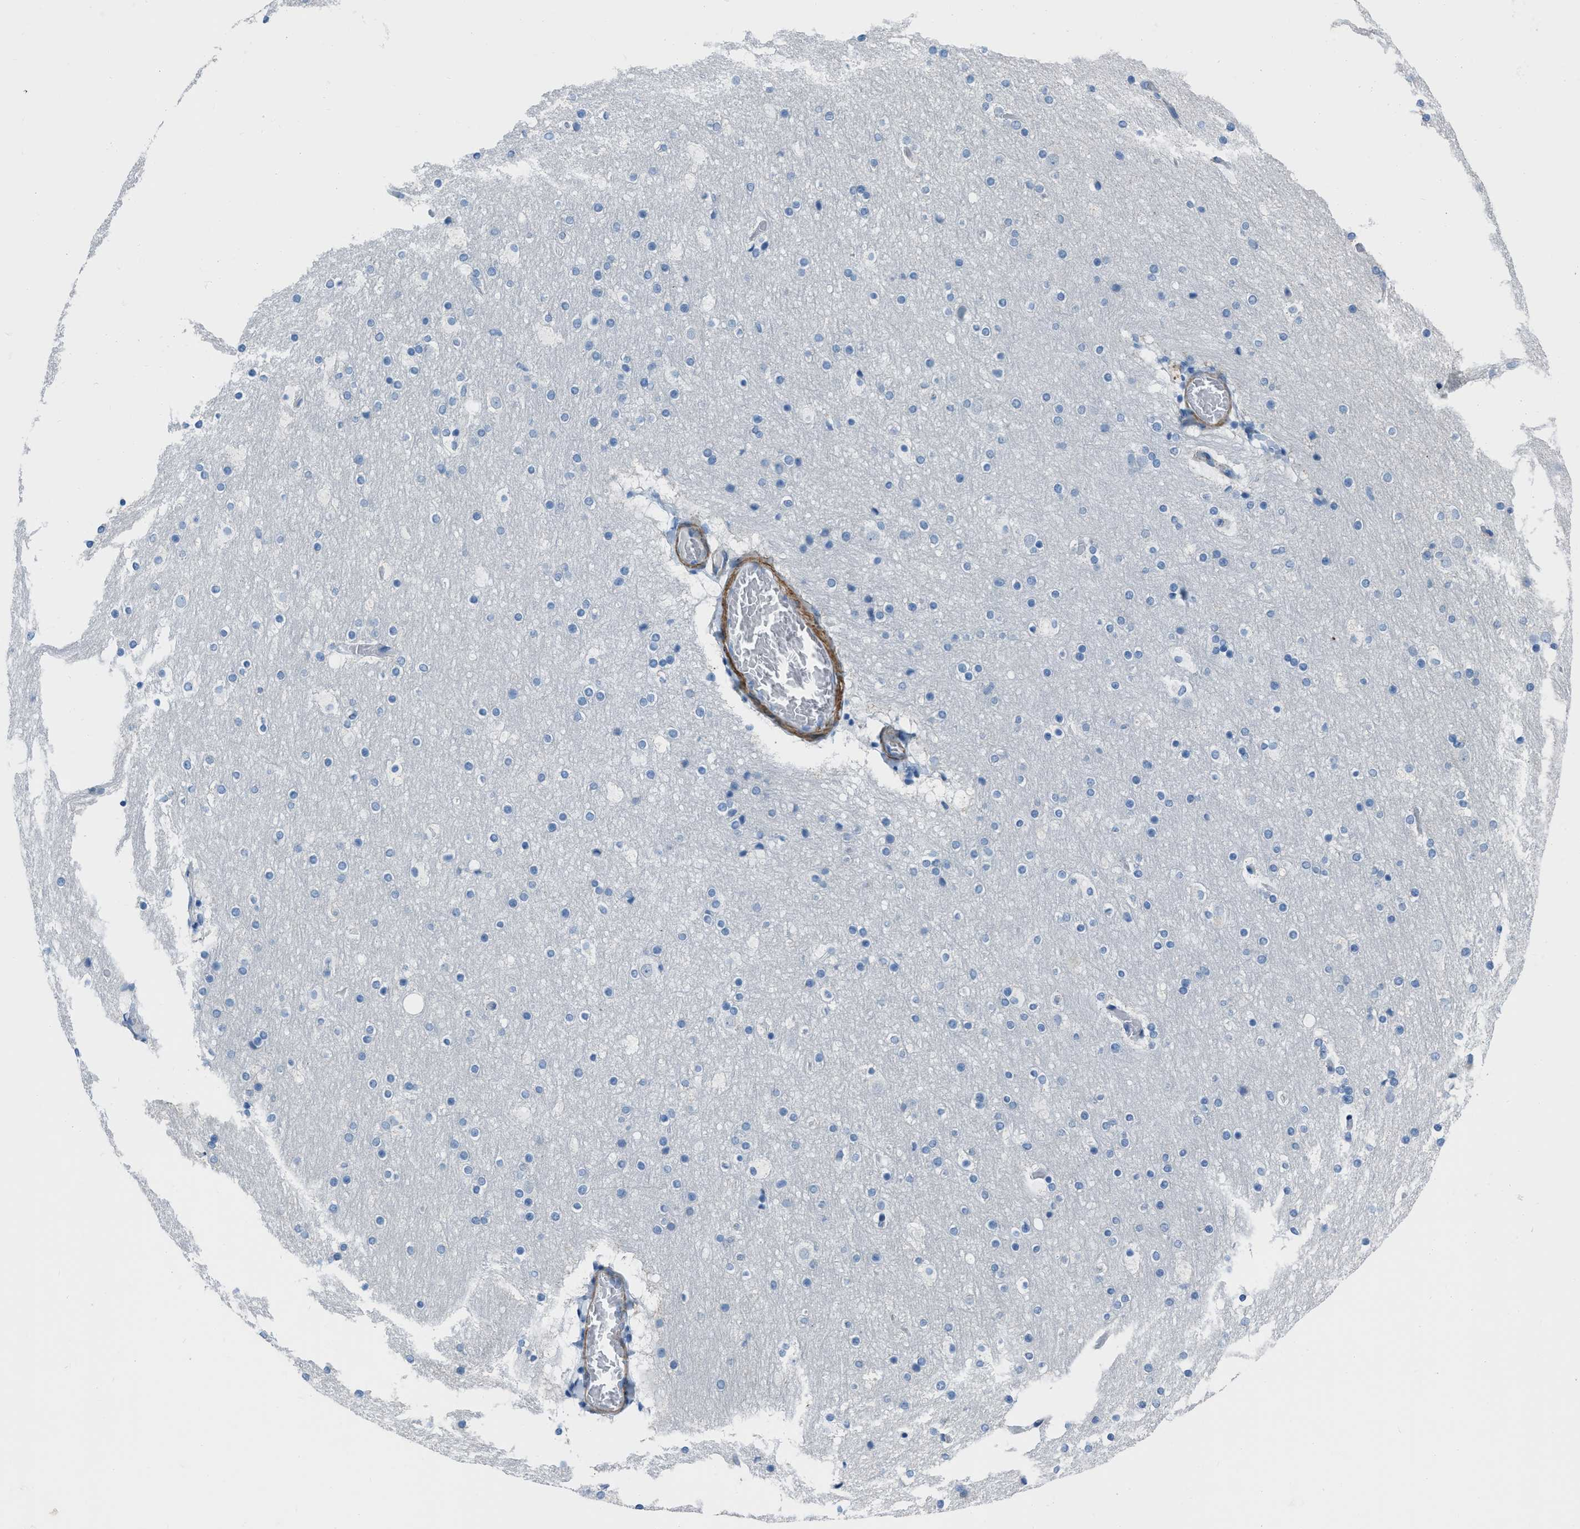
{"staining": {"intensity": "negative", "quantity": "none", "location": "none"}, "tissue": "cerebral cortex", "cell_type": "Endothelial cells", "image_type": "normal", "snomed": [{"axis": "morphology", "description": "Normal tissue, NOS"}, {"axis": "topography", "description": "Cerebral cortex"}], "caption": "Immunohistochemical staining of unremarkable human cerebral cortex reveals no significant staining in endothelial cells. The staining is performed using DAB (3,3'-diaminobenzidine) brown chromogen with nuclei counter-stained in using hematoxylin.", "gene": "SPATC1L", "patient": {"sex": "male", "age": 57}}